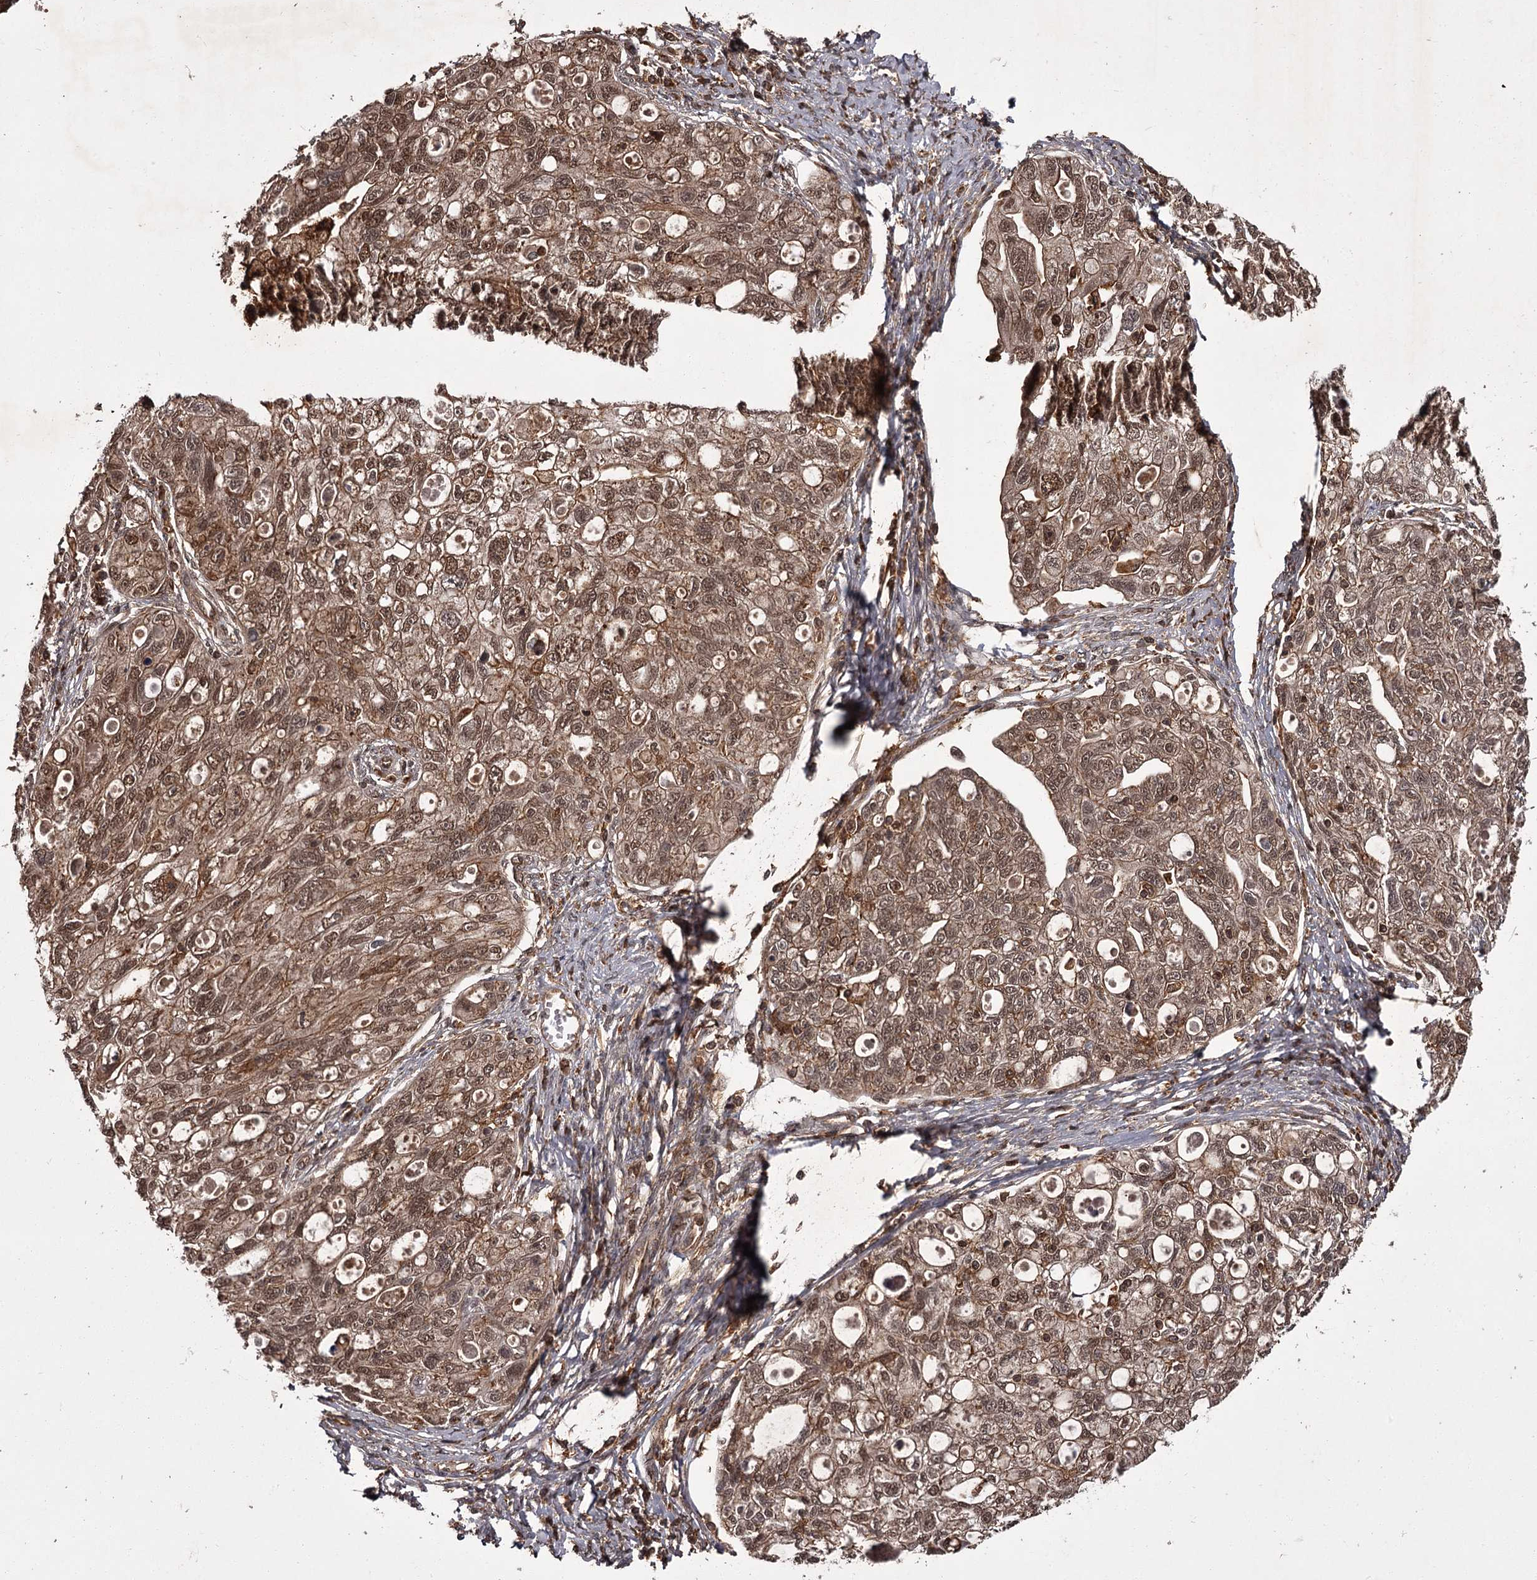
{"staining": {"intensity": "moderate", "quantity": ">75%", "location": "cytoplasmic/membranous,nuclear"}, "tissue": "ovarian cancer", "cell_type": "Tumor cells", "image_type": "cancer", "snomed": [{"axis": "morphology", "description": "Carcinoma, NOS"}, {"axis": "morphology", "description": "Cystadenocarcinoma, serous, NOS"}, {"axis": "topography", "description": "Ovary"}], "caption": "Ovarian cancer (carcinoma) stained for a protein displays moderate cytoplasmic/membranous and nuclear positivity in tumor cells.", "gene": "TBC1D23", "patient": {"sex": "female", "age": 69}}